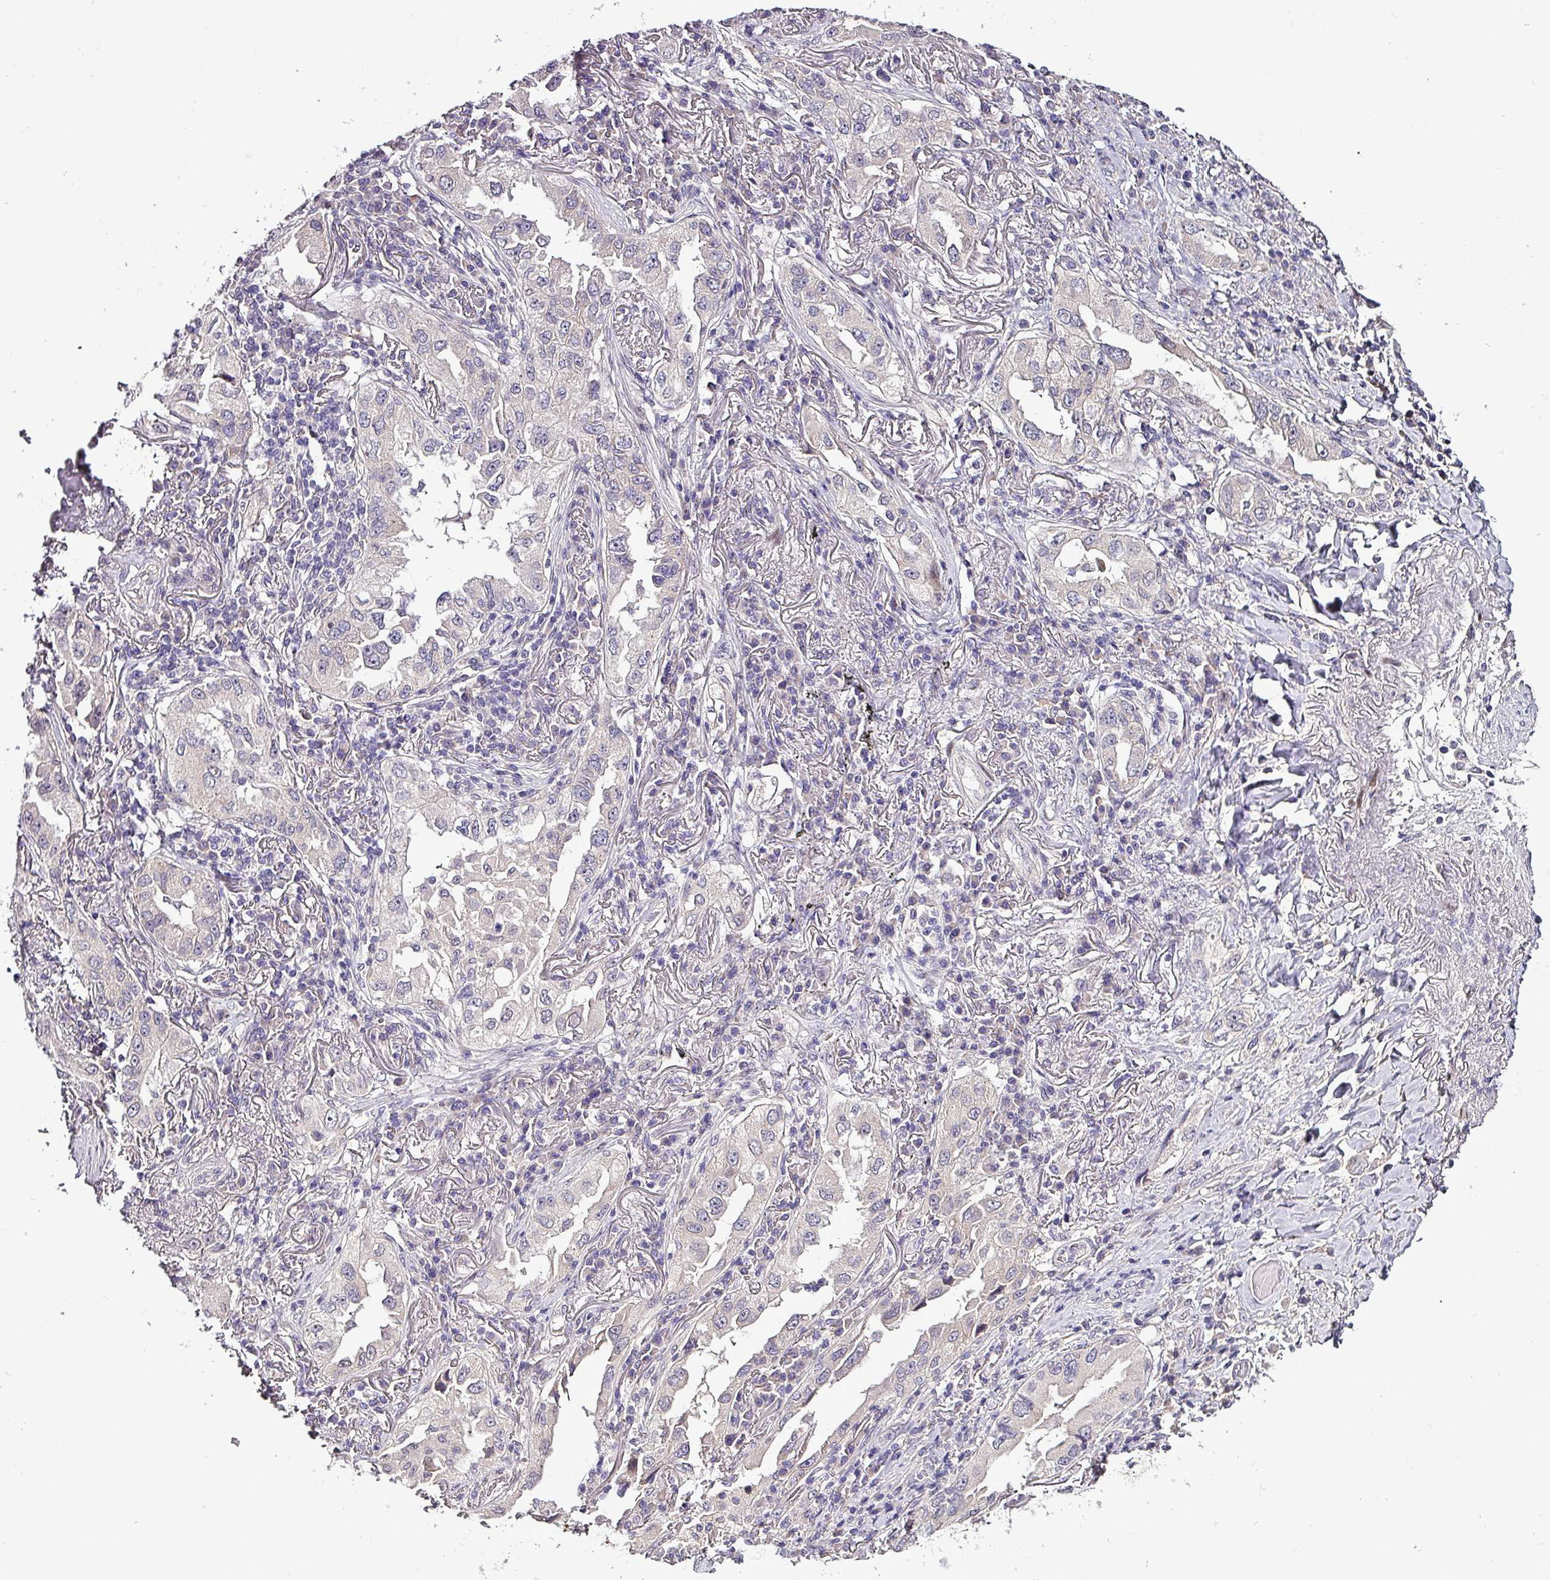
{"staining": {"intensity": "negative", "quantity": "none", "location": "none"}, "tissue": "lung cancer", "cell_type": "Tumor cells", "image_type": "cancer", "snomed": [{"axis": "morphology", "description": "Adenocarcinoma, NOS"}, {"axis": "topography", "description": "Lung"}], "caption": "Lung cancer was stained to show a protein in brown. There is no significant staining in tumor cells. (Brightfield microscopy of DAB (3,3'-diaminobenzidine) immunohistochemistry at high magnification).", "gene": "GRAPL", "patient": {"sex": "female", "age": 69}}